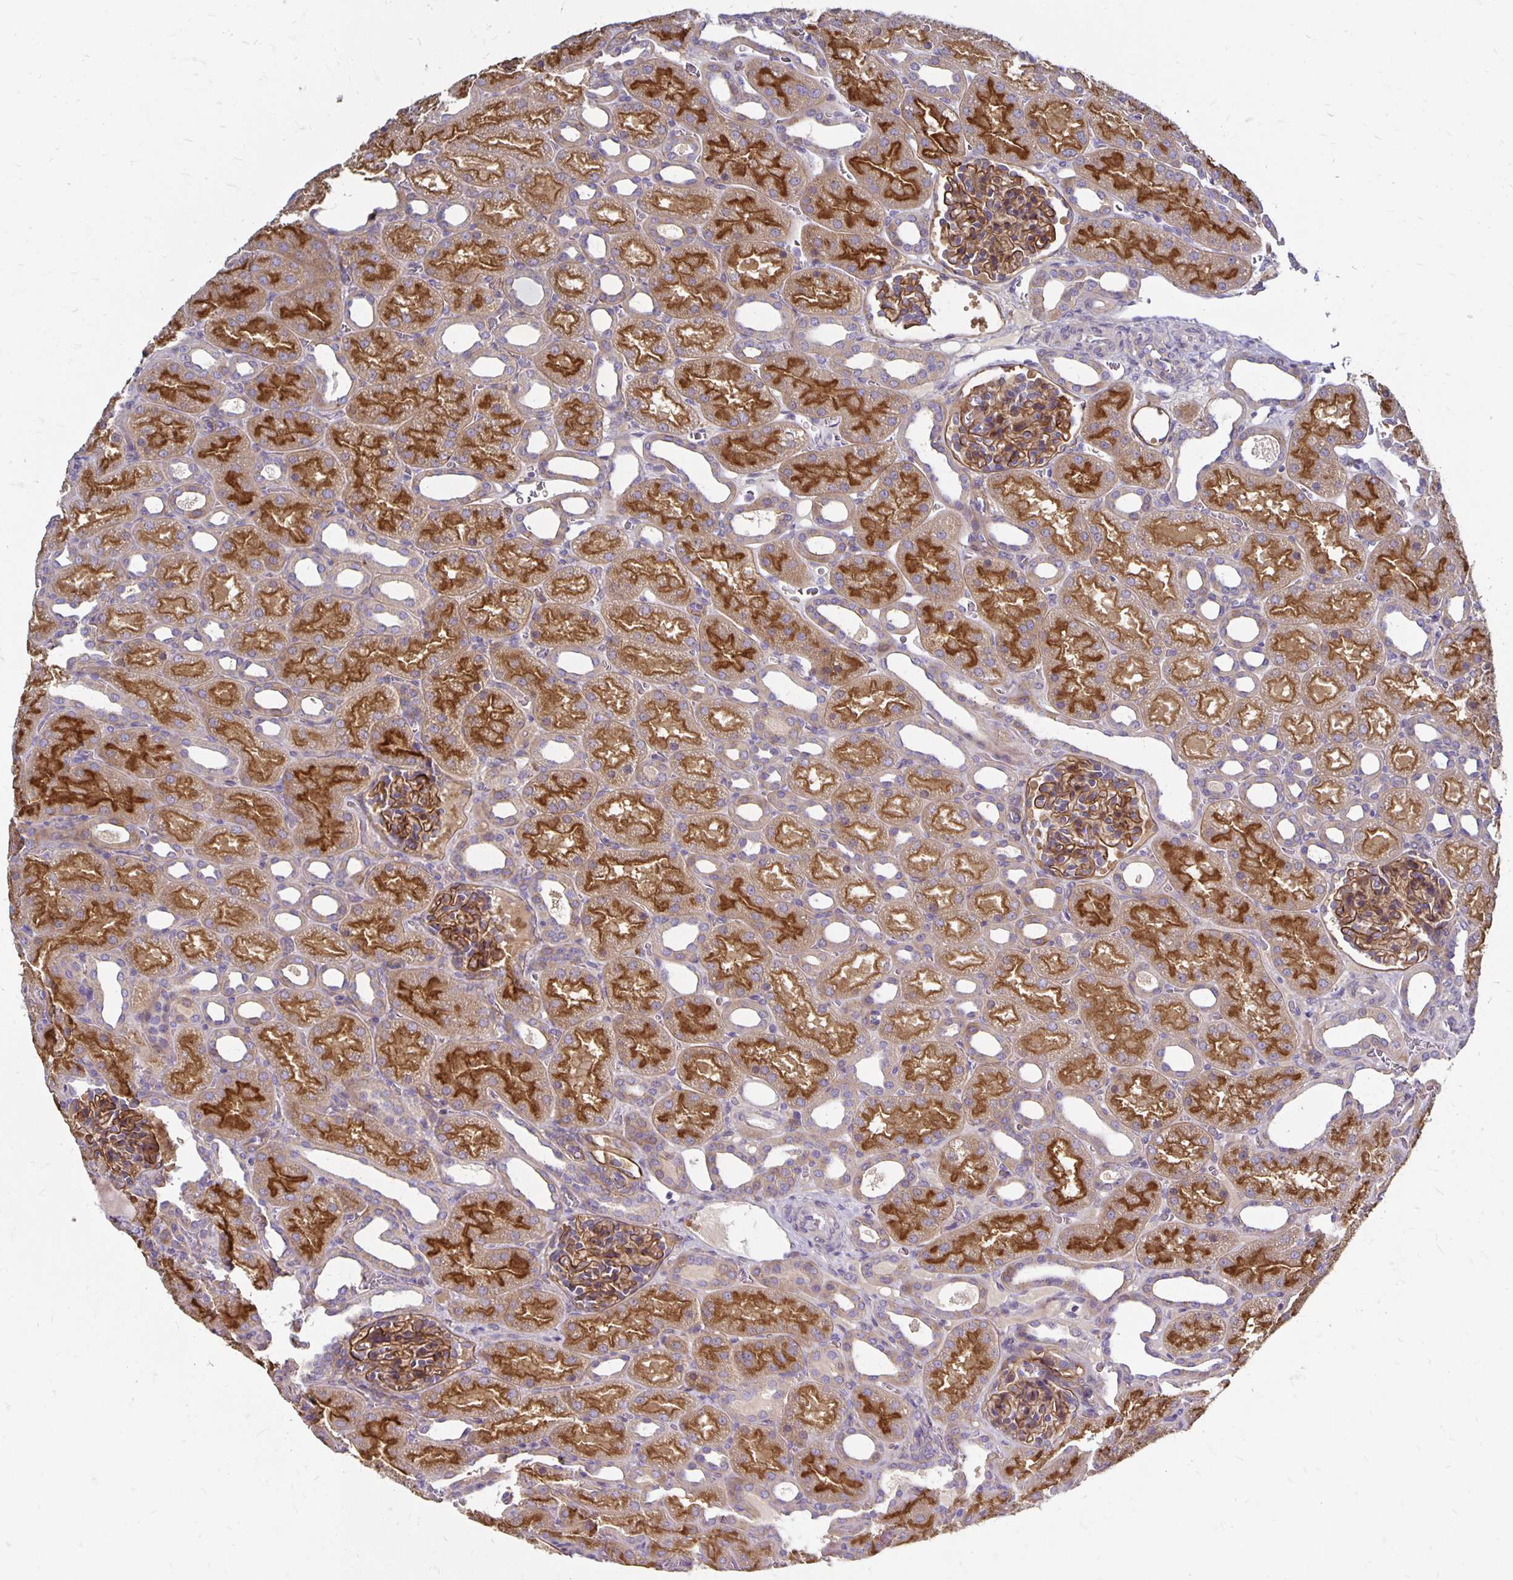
{"staining": {"intensity": "strong", "quantity": ">75%", "location": "cytoplasmic/membranous"}, "tissue": "kidney", "cell_type": "Cells in glomeruli", "image_type": "normal", "snomed": [{"axis": "morphology", "description": "Normal tissue, NOS"}, {"axis": "topography", "description": "Kidney"}], "caption": "IHC micrograph of unremarkable kidney: kidney stained using immunohistochemistry (IHC) reveals high levels of strong protein expression localized specifically in the cytoplasmic/membranous of cells in glomeruli, appearing as a cytoplasmic/membranous brown color.", "gene": "TNS3", "patient": {"sex": "male", "age": 2}}